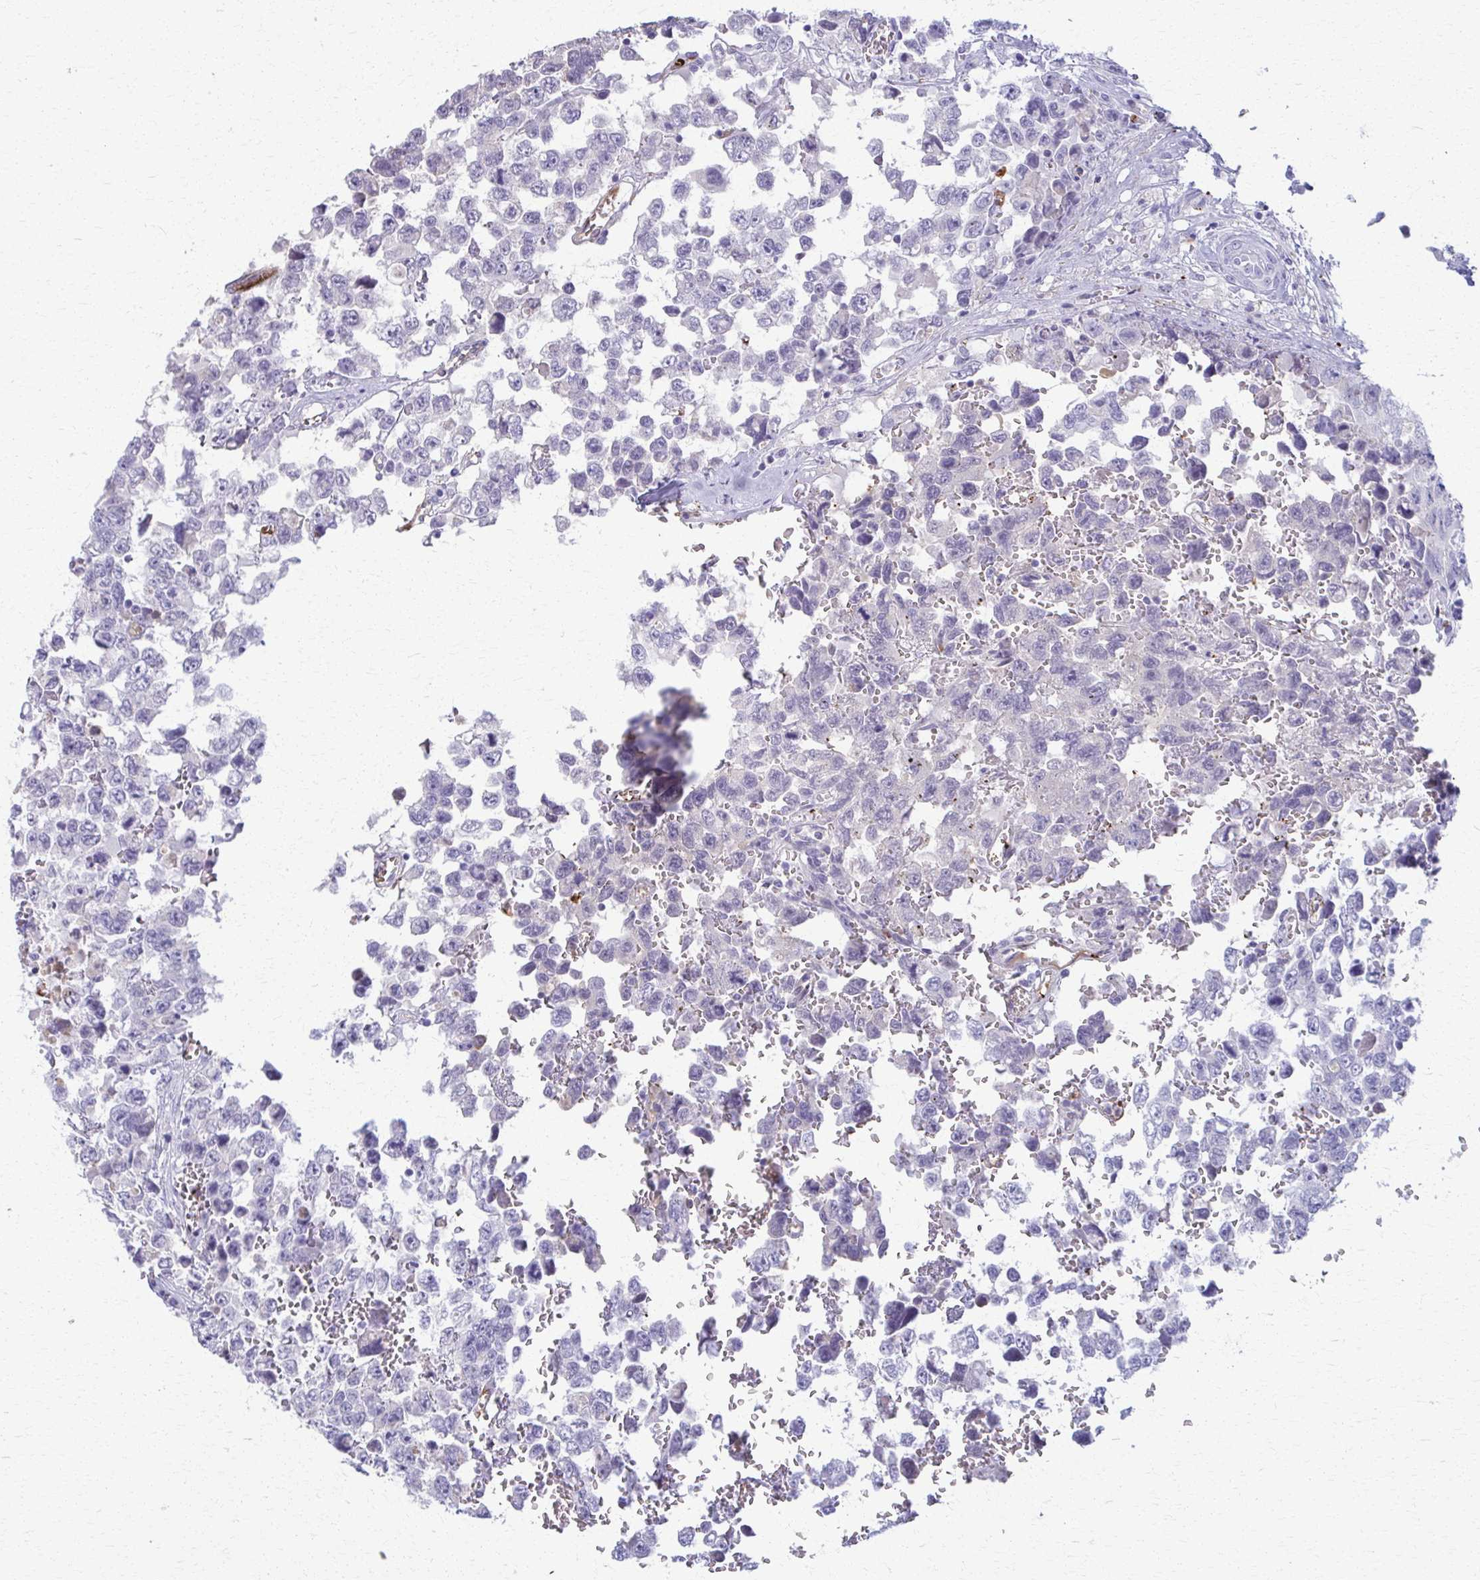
{"staining": {"intensity": "negative", "quantity": "none", "location": "none"}, "tissue": "testis cancer", "cell_type": "Tumor cells", "image_type": "cancer", "snomed": [{"axis": "morphology", "description": "Carcinoma, Embryonal, NOS"}, {"axis": "topography", "description": "Testis"}], "caption": "Embryonal carcinoma (testis) was stained to show a protein in brown. There is no significant positivity in tumor cells.", "gene": "OR4M1", "patient": {"sex": "male", "age": 18}}